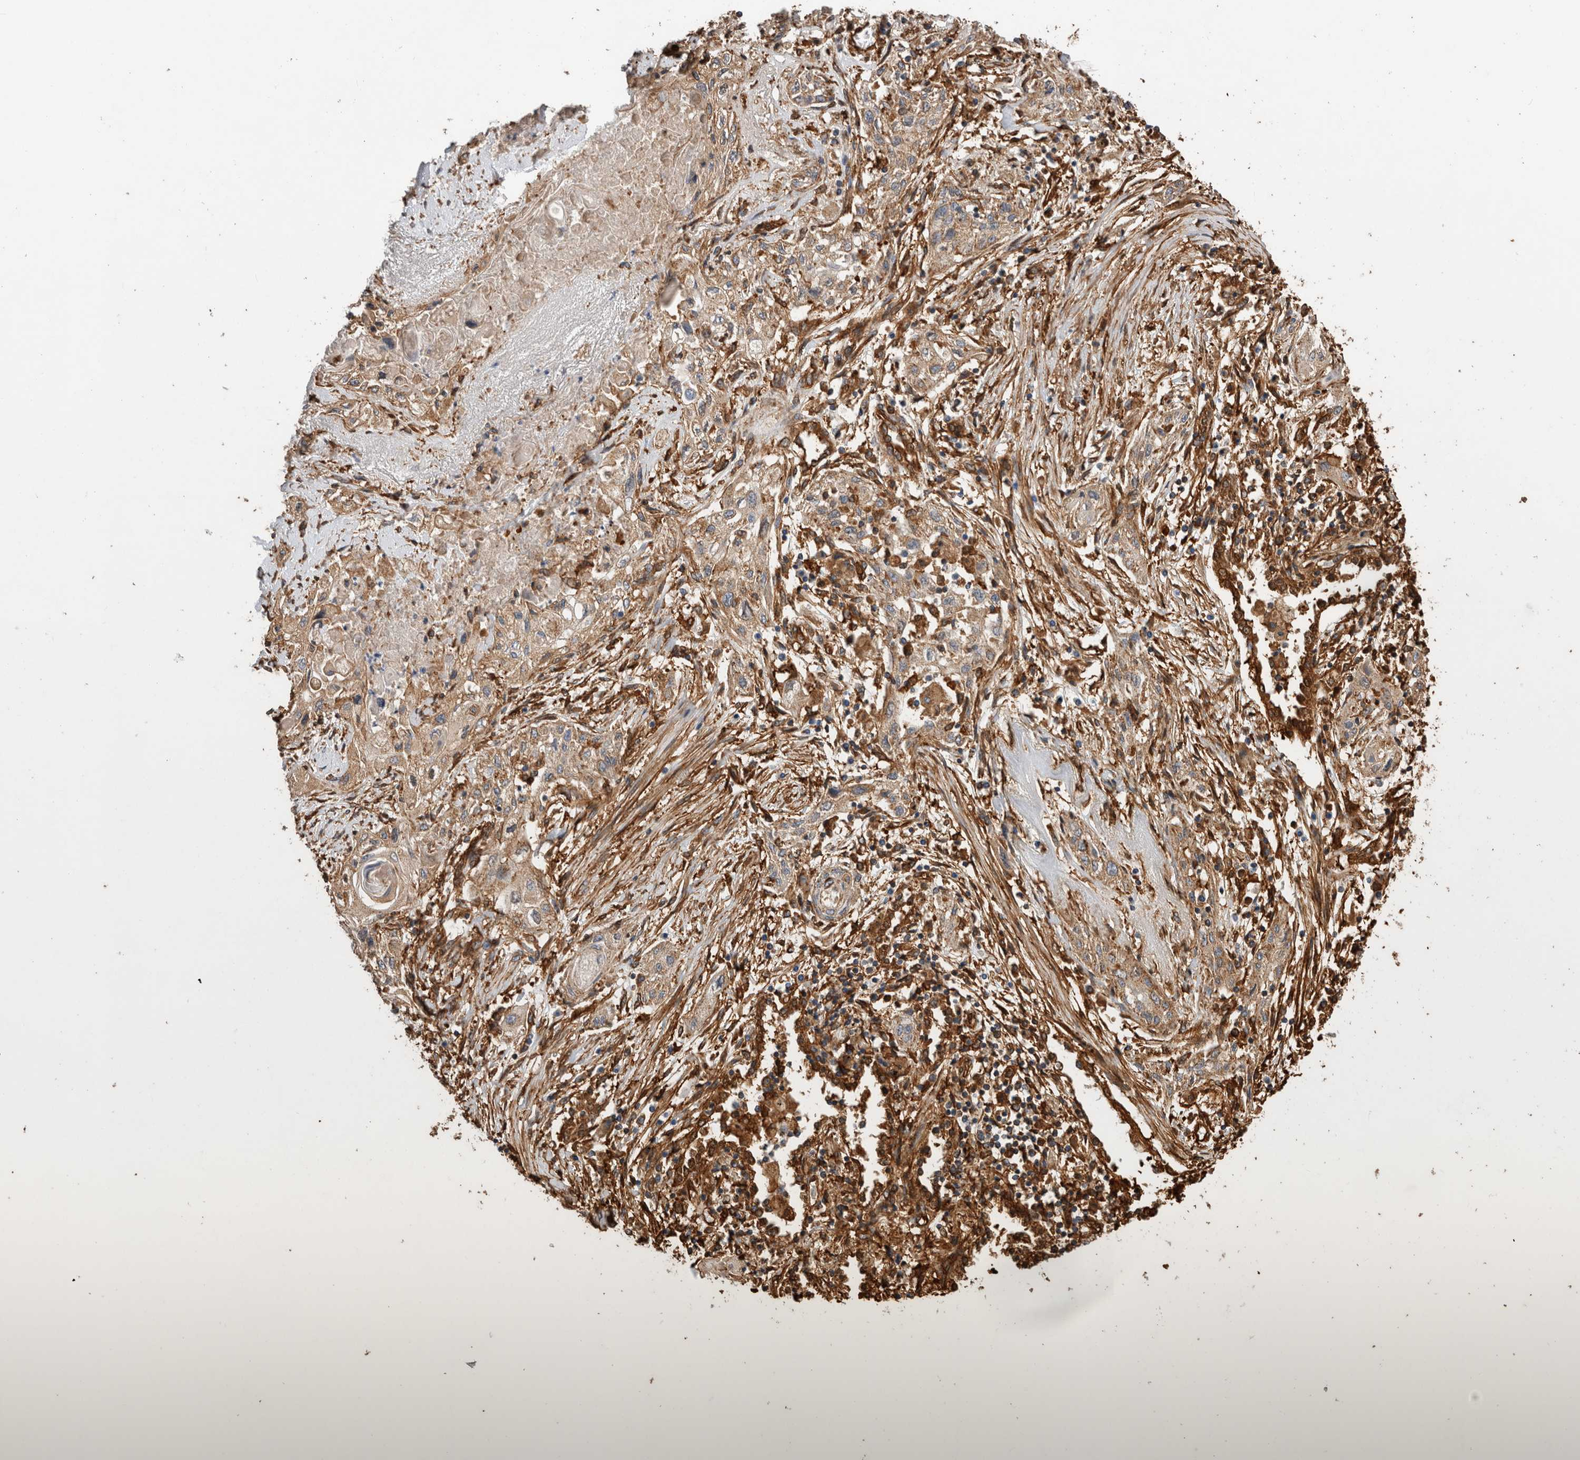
{"staining": {"intensity": "strong", "quantity": ">75%", "location": "cytoplasmic/membranous"}, "tissue": "lung cancer", "cell_type": "Tumor cells", "image_type": "cancer", "snomed": [{"axis": "morphology", "description": "Squamous cell carcinoma, NOS"}, {"axis": "topography", "description": "Lung"}], "caption": "Human squamous cell carcinoma (lung) stained for a protein (brown) exhibits strong cytoplasmic/membranous positive positivity in about >75% of tumor cells.", "gene": "ZNF397", "patient": {"sex": "female", "age": 47}}